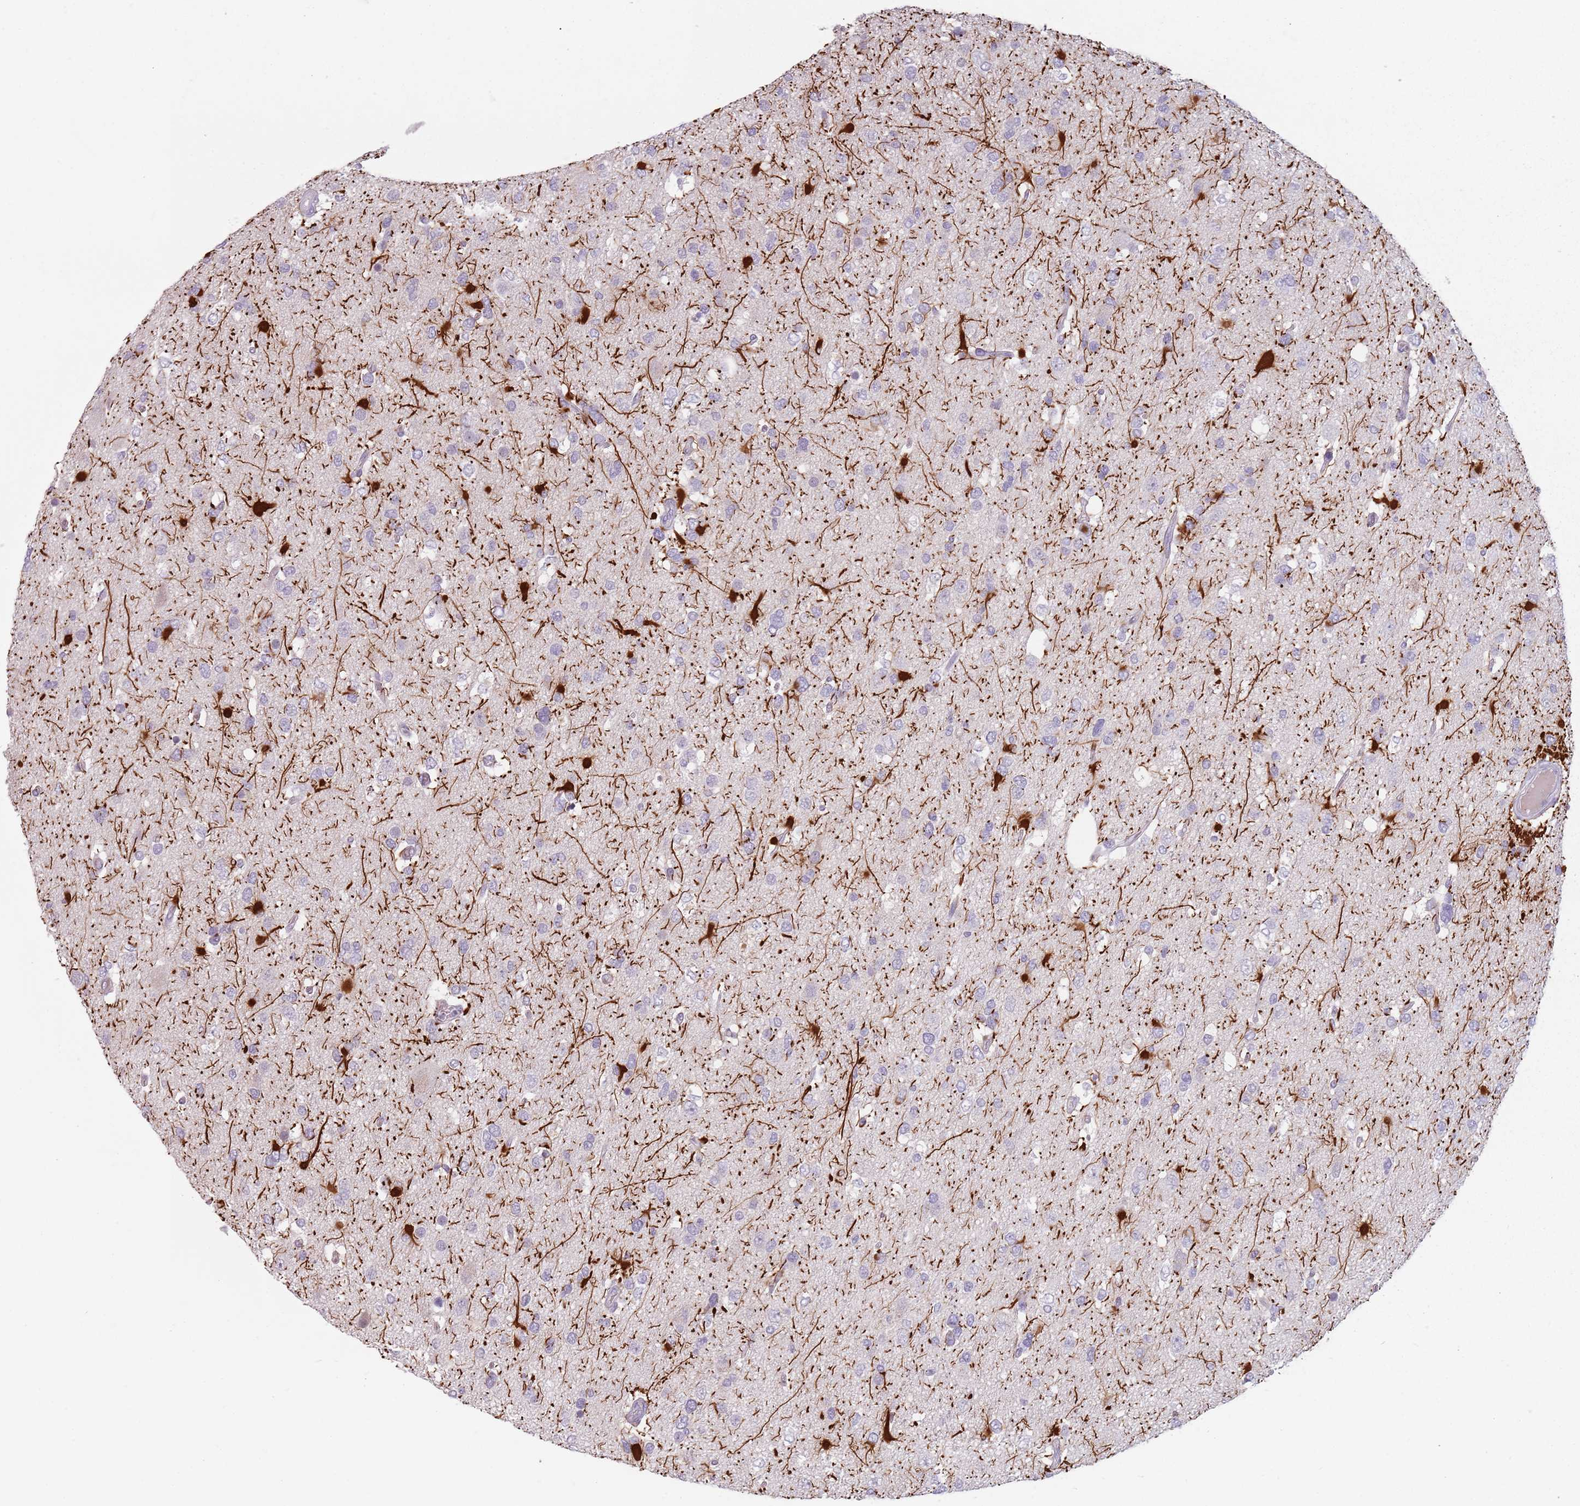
{"staining": {"intensity": "negative", "quantity": "none", "location": "none"}, "tissue": "glioma", "cell_type": "Tumor cells", "image_type": "cancer", "snomed": [{"axis": "morphology", "description": "Glioma, malignant, High grade"}, {"axis": "topography", "description": "Brain"}], "caption": "DAB immunohistochemical staining of glioma exhibits no significant positivity in tumor cells. (DAB immunohistochemistry (IHC) visualized using brightfield microscopy, high magnification).", "gene": "CEP19", "patient": {"sex": "male", "age": 53}}